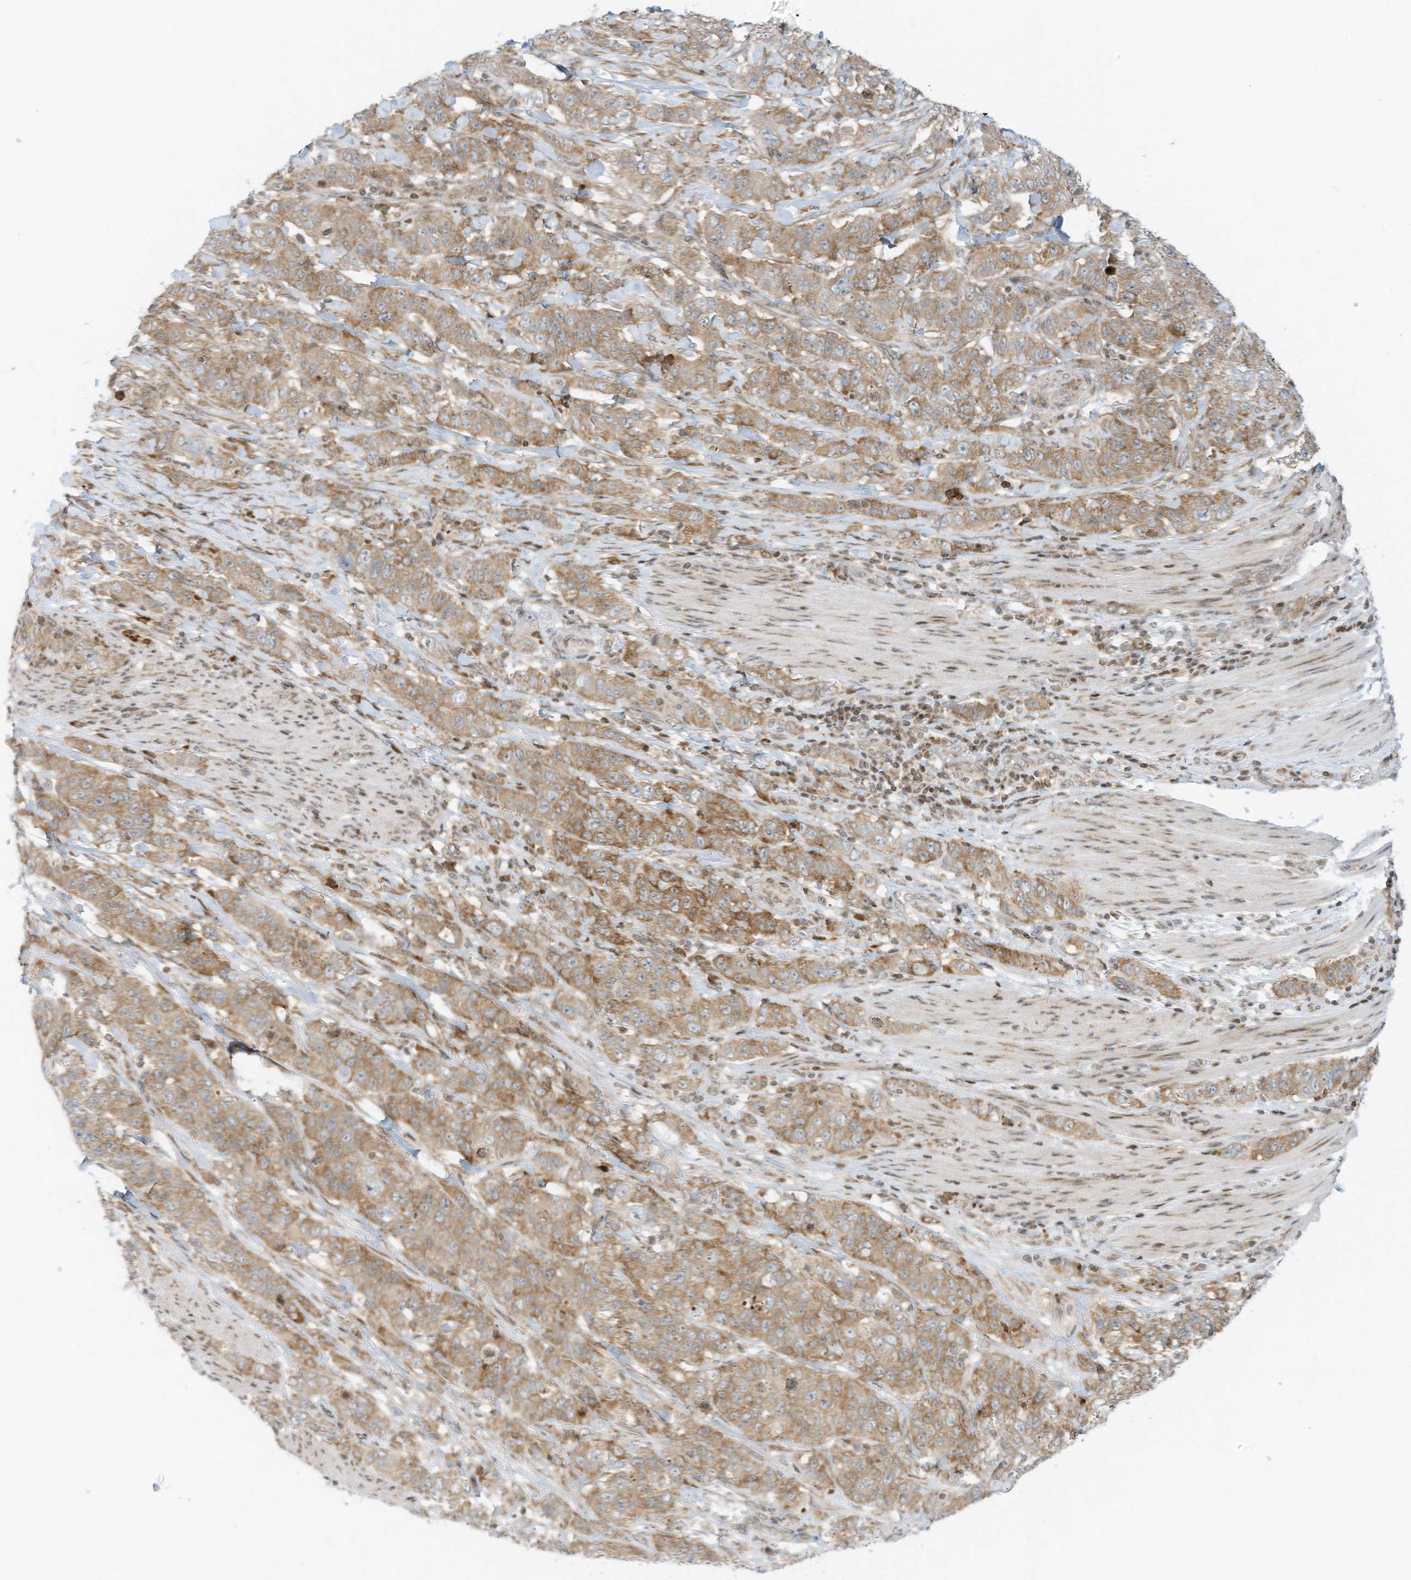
{"staining": {"intensity": "moderate", "quantity": ">75%", "location": "cytoplasmic/membranous"}, "tissue": "stomach cancer", "cell_type": "Tumor cells", "image_type": "cancer", "snomed": [{"axis": "morphology", "description": "Adenocarcinoma, NOS"}, {"axis": "topography", "description": "Stomach"}], "caption": "An image showing moderate cytoplasmic/membranous positivity in about >75% of tumor cells in adenocarcinoma (stomach), as visualized by brown immunohistochemical staining.", "gene": "EDF1", "patient": {"sex": "male", "age": 48}}